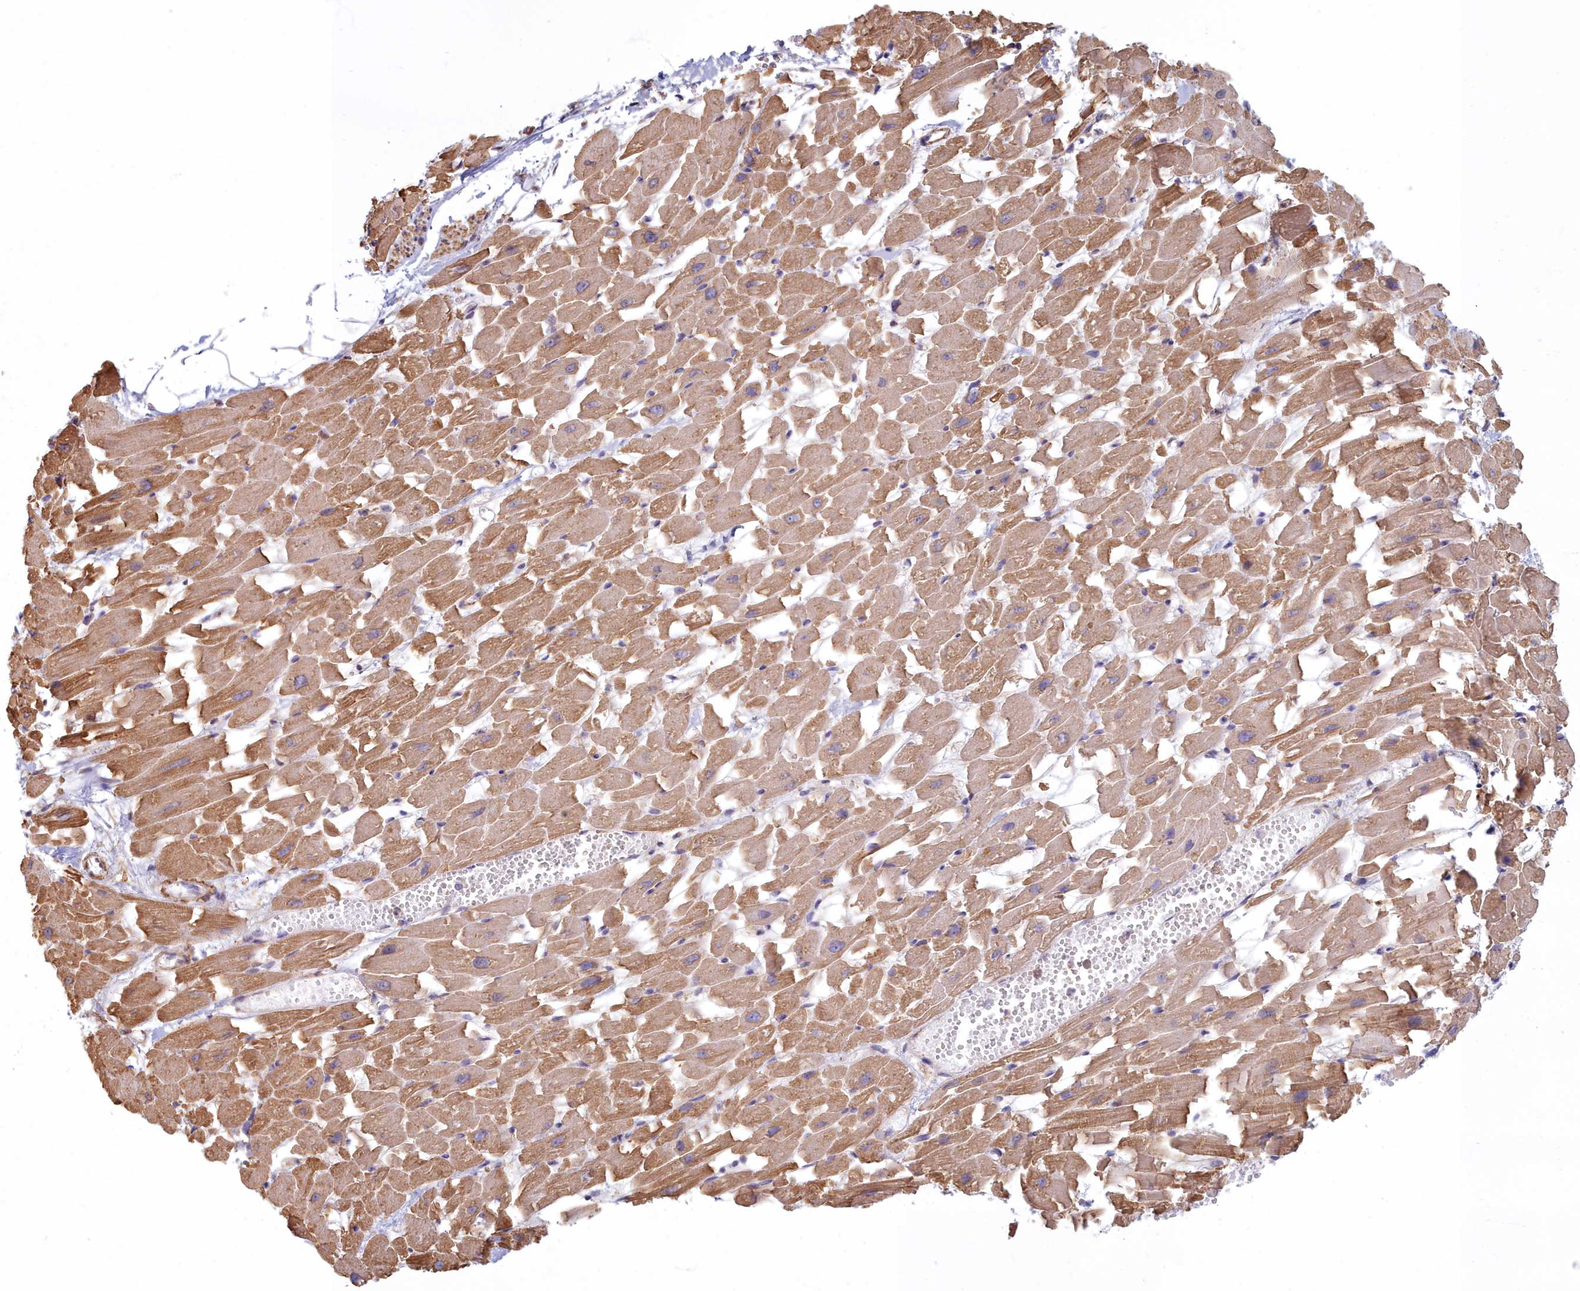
{"staining": {"intensity": "moderate", "quantity": ">75%", "location": "cytoplasmic/membranous"}, "tissue": "heart muscle", "cell_type": "Cardiomyocytes", "image_type": "normal", "snomed": [{"axis": "morphology", "description": "Normal tissue, NOS"}, {"axis": "topography", "description": "Heart"}], "caption": "This micrograph demonstrates benign heart muscle stained with immunohistochemistry to label a protein in brown. The cytoplasmic/membranous of cardiomyocytes show moderate positivity for the protein. Nuclei are counter-stained blue.", "gene": "MAK16", "patient": {"sex": "female", "age": 64}}